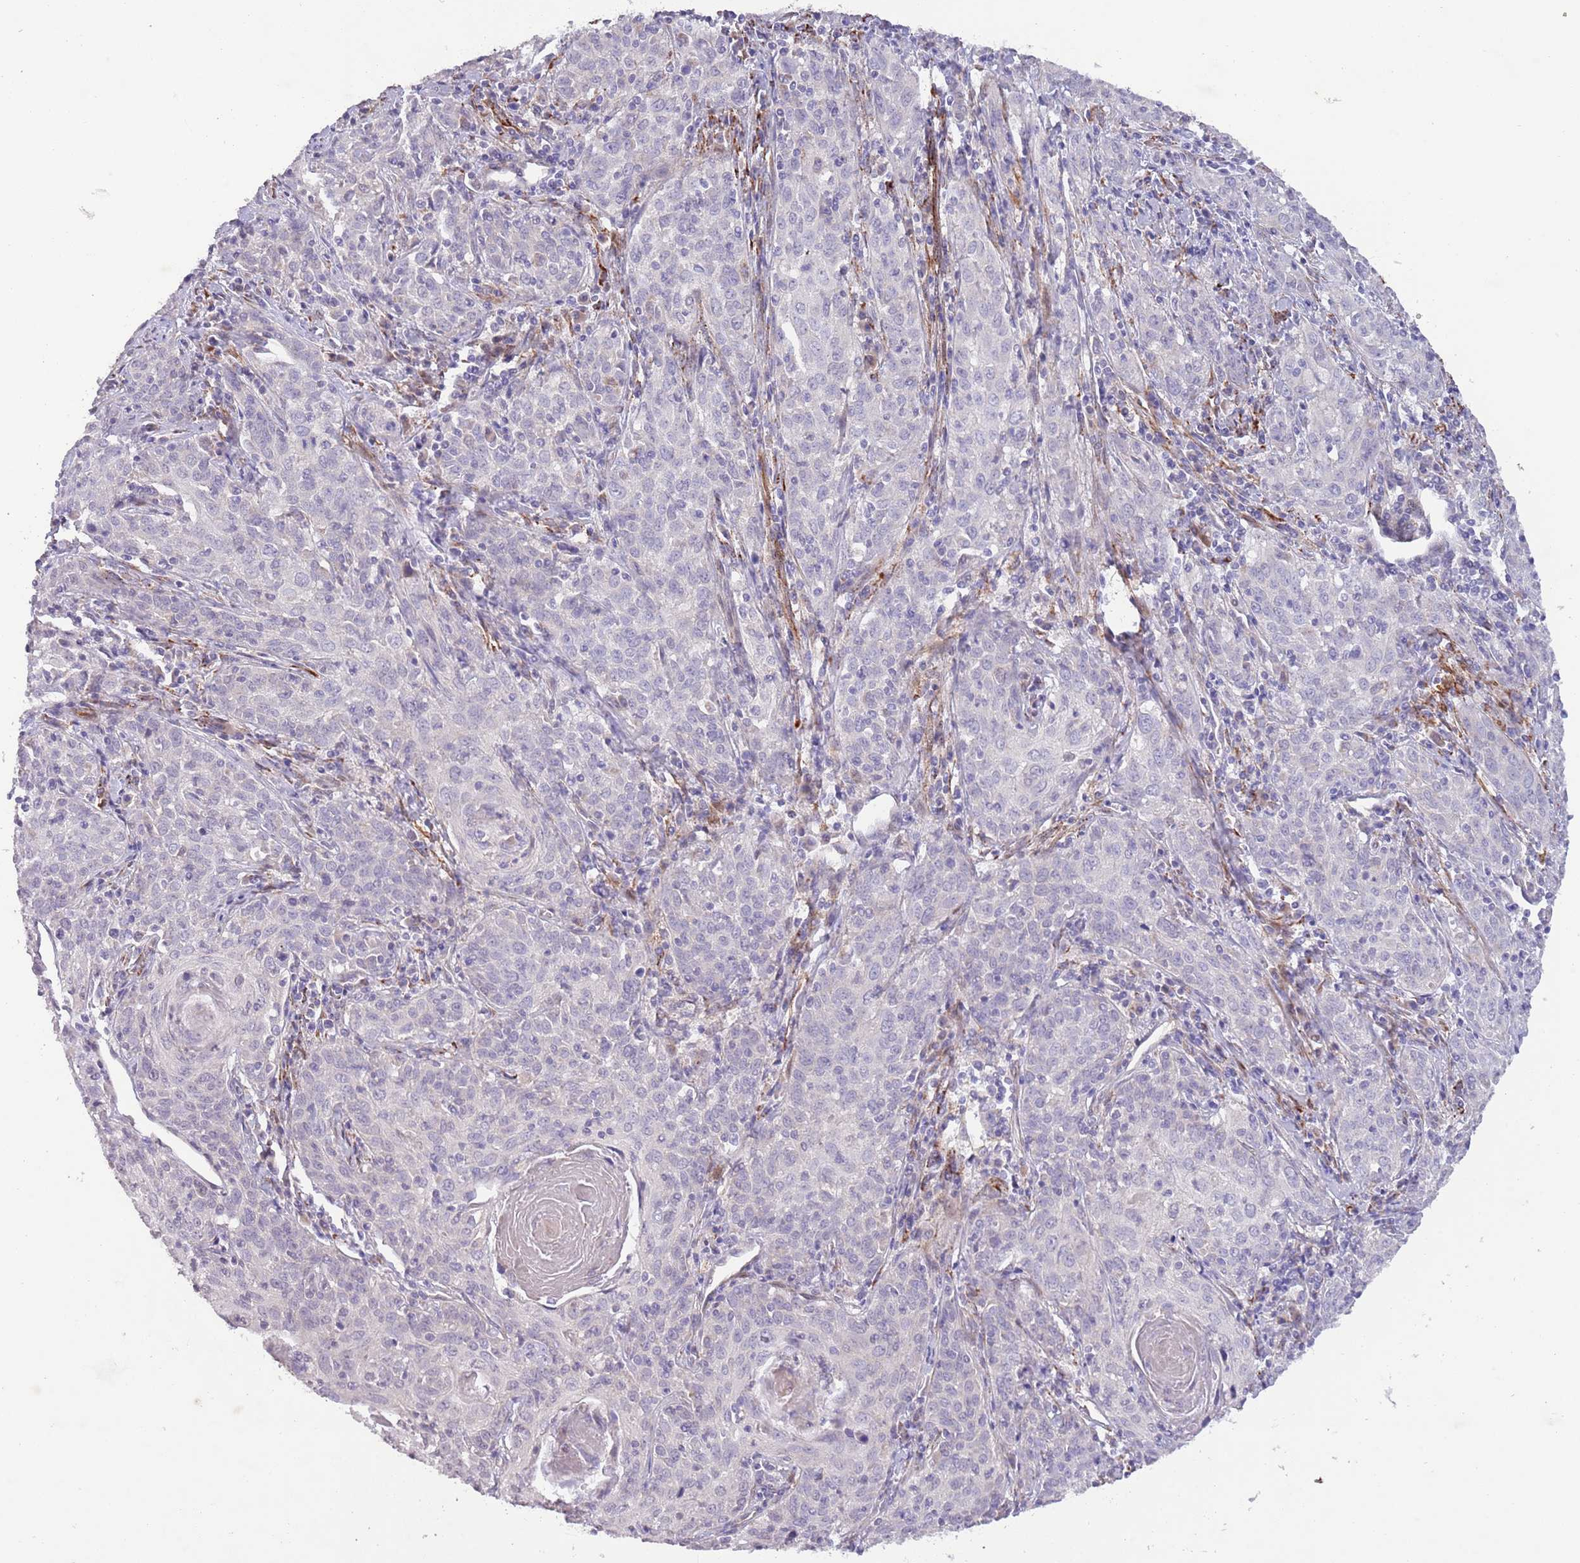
{"staining": {"intensity": "negative", "quantity": "none", "location": "none"}, "tissue": "cervical cancer", "cell_type": "Tumor cells", "image_type": "cancer", "snomed": [{"axis": "morphology", "description": "Squamous cell carcinoma, NOS"}, {"axis": "topography", "description": "Cervix"}], "caption": "High magnification brightfield microscopy of cervical squamous cell carcinoma stained with DAB (brown) and counterstained with hematoxylin (blue): tumor cells show no significant staining. (DAB immunohistochemistry, high magnification).", "gene": "ZNF658", "patient": {"sex": "female", "age": 57}}